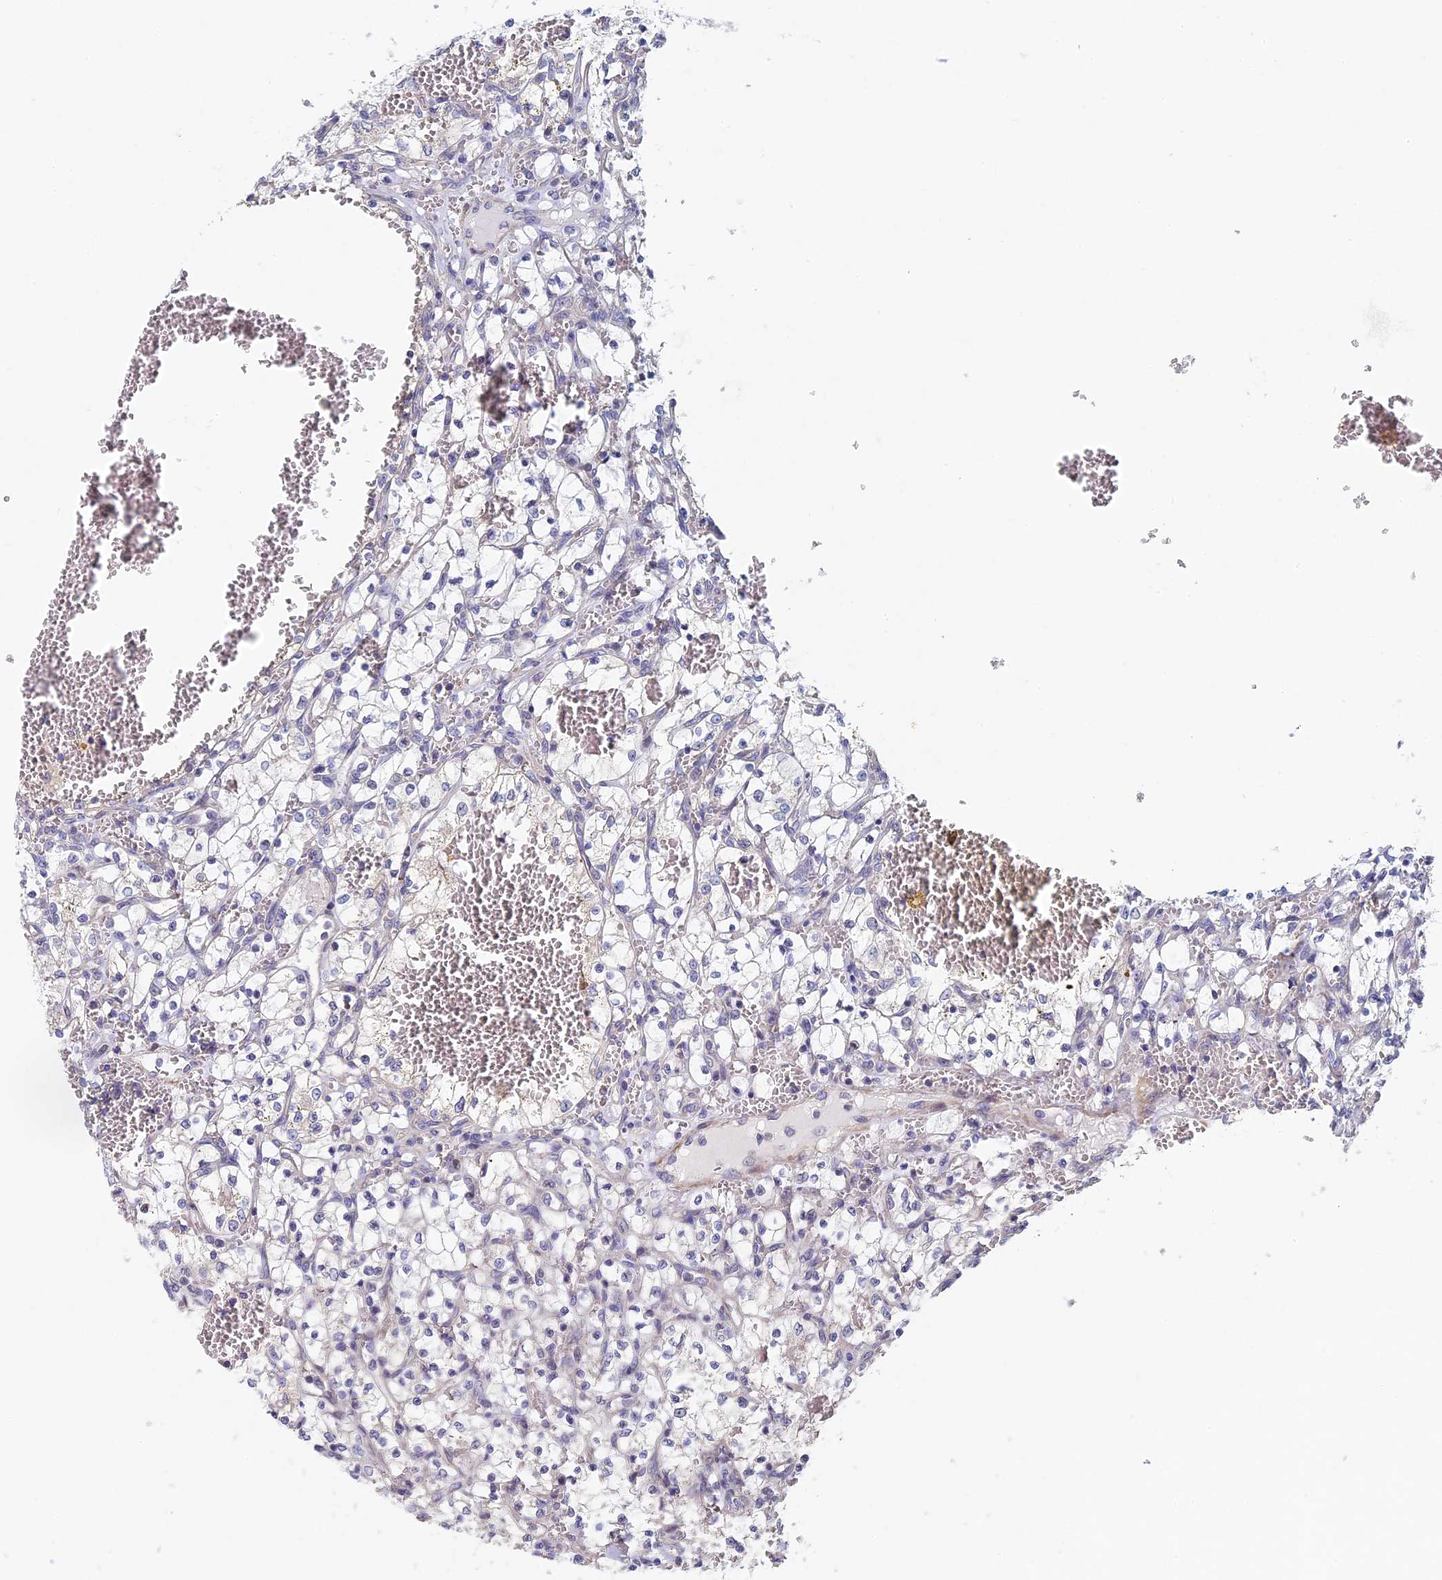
{"staining": {"intensity": "negative", "quantity": "none", "location": "none"}, "tissue": "renal cancer", "cell_type": "Tumor cells", "image_type": "cancer", "snomed": [{"axis": "morphology", "description": "Adenocarcinoma, NOS"}, {"axis": "topography", "description": "Kidney"}], "caption": "The photomicrograph reveals no staining of tumor cells in renal cancer. Brightfield microscopy of IHC stained with DAB (brown) and hematoxylin (blue), captured at high magnification.", "gene": "DIXDC1", "patient": {"sex": "female", "age": 69}}